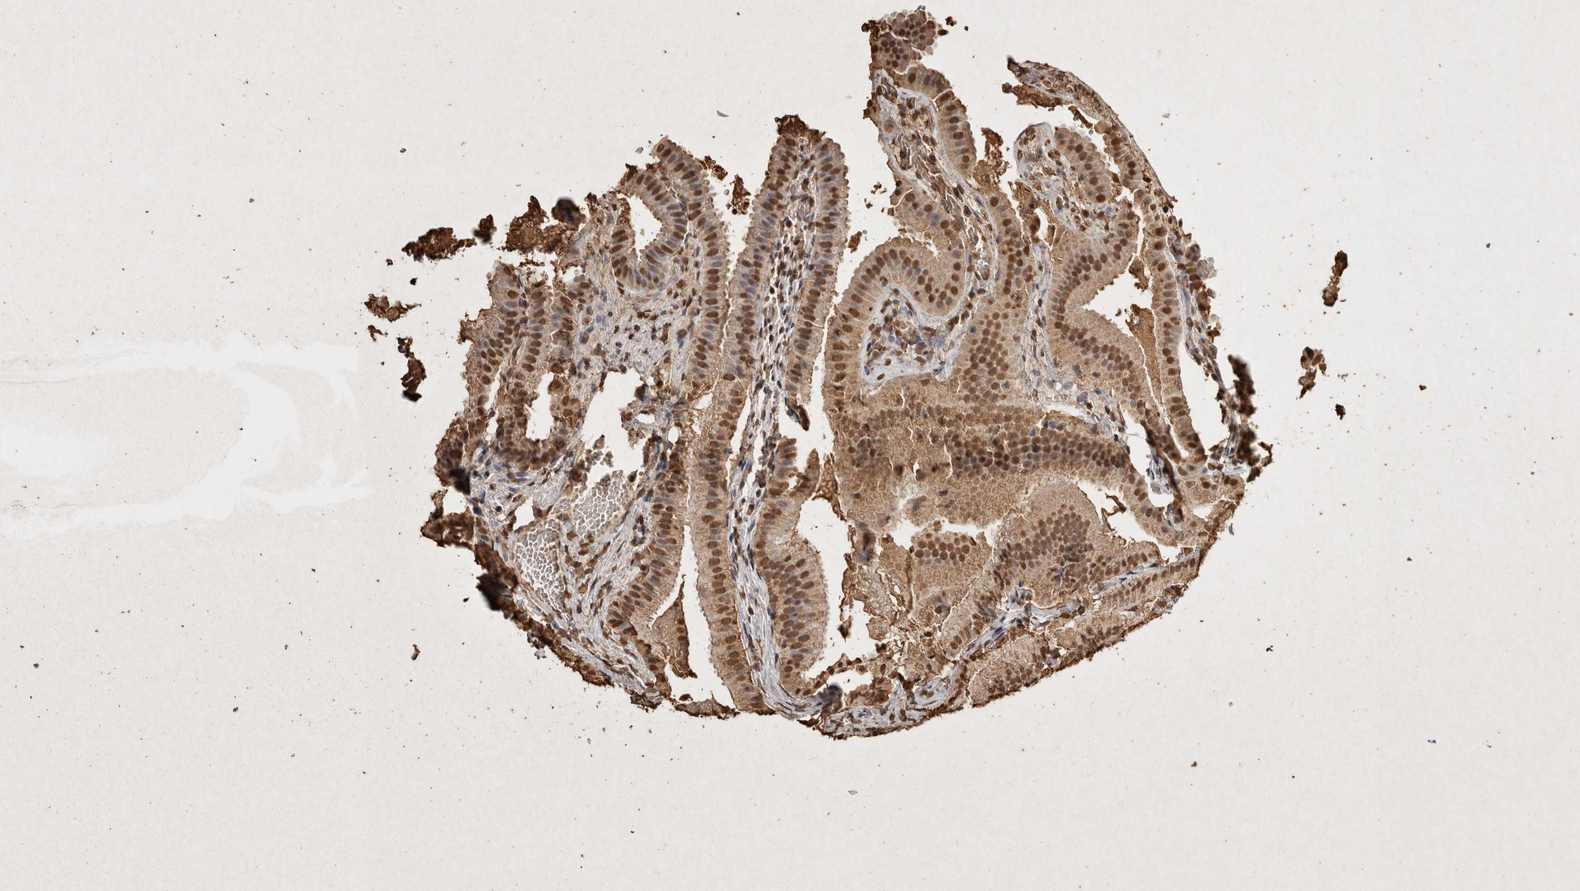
{"staining": {"intensity": "moderate", "quantity": ">75%", "location": "nuclear"}, "tissue": "gallbladder", "cell_type": "Glandular cells", "image_type": "normal", "snomed": [{"axis": "morphology", "description": "Normal tissue, NOS"}, {"axis": "topography", "description": "Gallbladder"}], "caption": "Immunohistochemistry of benign human gallbladder exhibits medium levels of moderate nuclear positivity in approximately >75% of glandular cells. The staining is performed using DAB (3,3'-diaminobenzidine) brown chromogen to label protein expression. The nuclei are counter-stained blue using hematoxylin.", "gene": "FSTL3", "patient": {"sex": "female", "age": 30}}